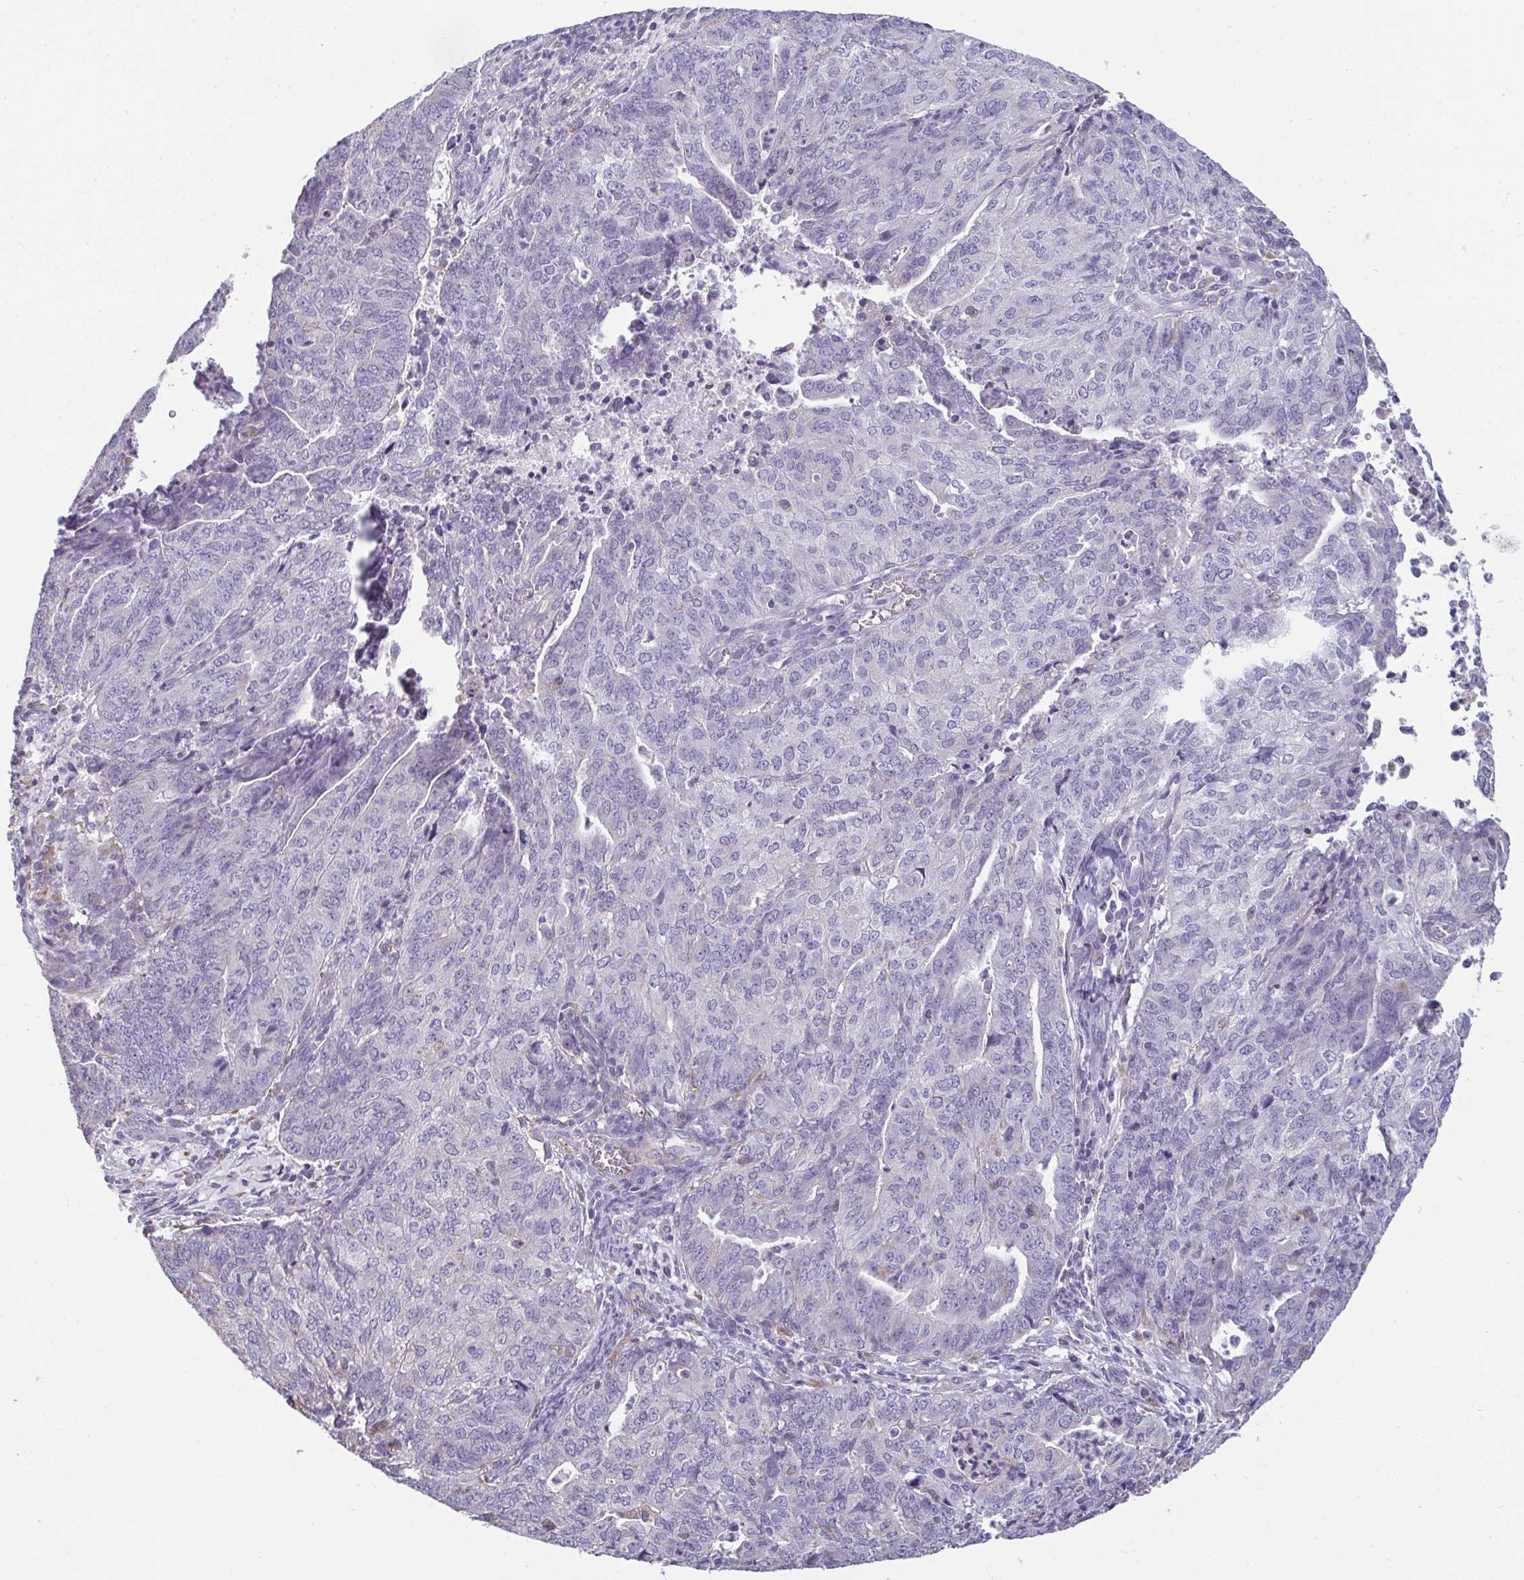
{"staining": {"intensity": "negative", "quantity": "none", "location": "none"}, "tissue": "endometrial cancer", "cell_type": "Tumor cells", "image_type": "cancer", "snomed": [{"axis": "morphology", "description": "Adenocarcinoma, NOS"}, {"axis": "topography", "description": "Endometrium"}], "caption": "Endometrial adenocarcinoma stained for a protein using immunohistochemistry (IHC) reveals no staining tumor cells.", "gene": "PDE2A", "patient": {"sex": "female", "age": 82}}